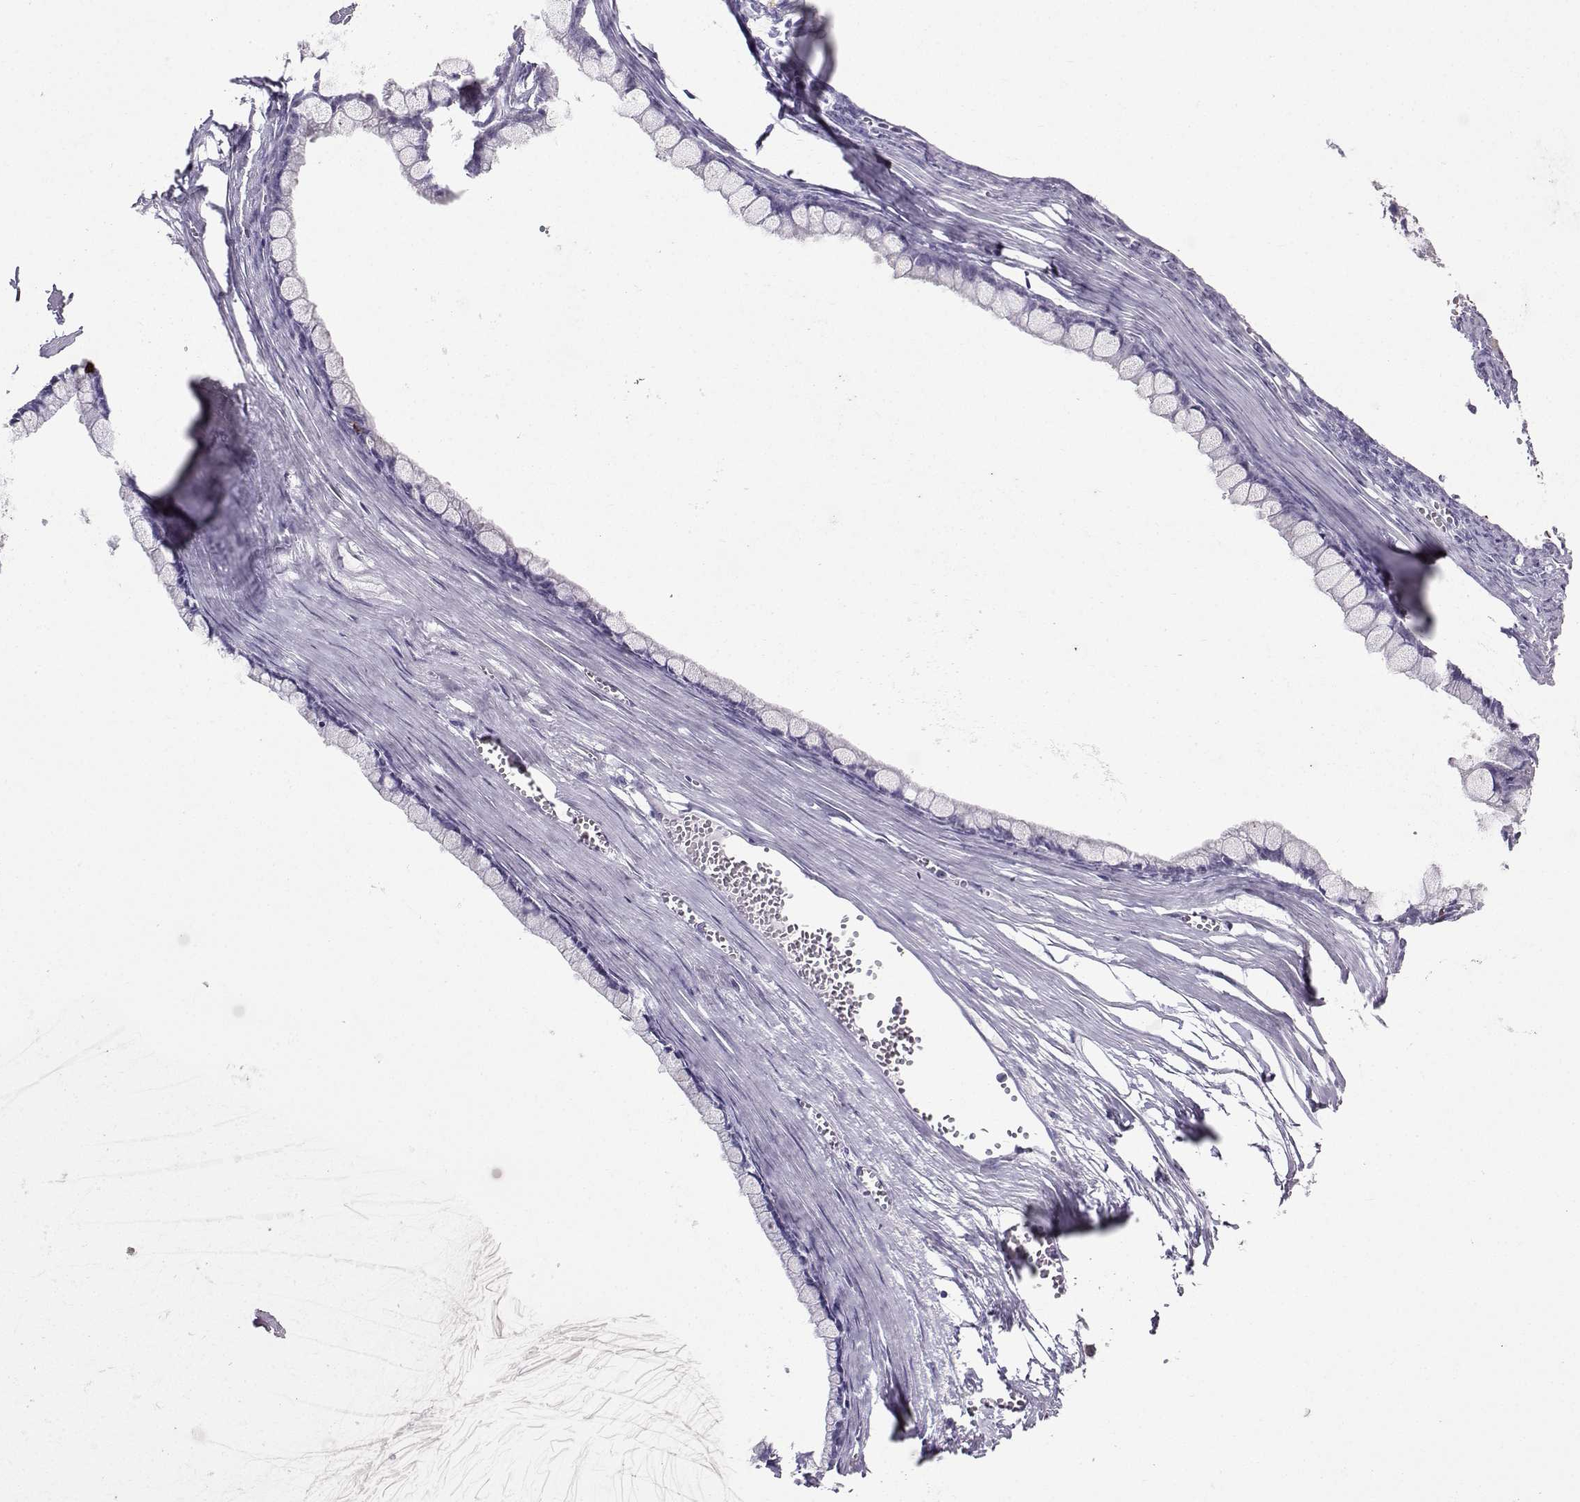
{"staining": {"intensity": "negative", "quantity": "none", "location": "none"}, "tissue": "ovarian cancer", "cell_type": "Tumor cells", "image_type": "cancer", "snomed": [{"axis": "morphology", "description": "Cystadenocarcinoma, mucinous, NOS"}, {"axis": "topography", "description": "Ovary"}], "caption": "The immunohistochemistry histopathology image has no significant expression in tumor cells of ovarian cancer (mucinous cystadenocarcinoma) tissue.", "gene": "IQCD", "patient": {"sex": "female", "age": 67}}